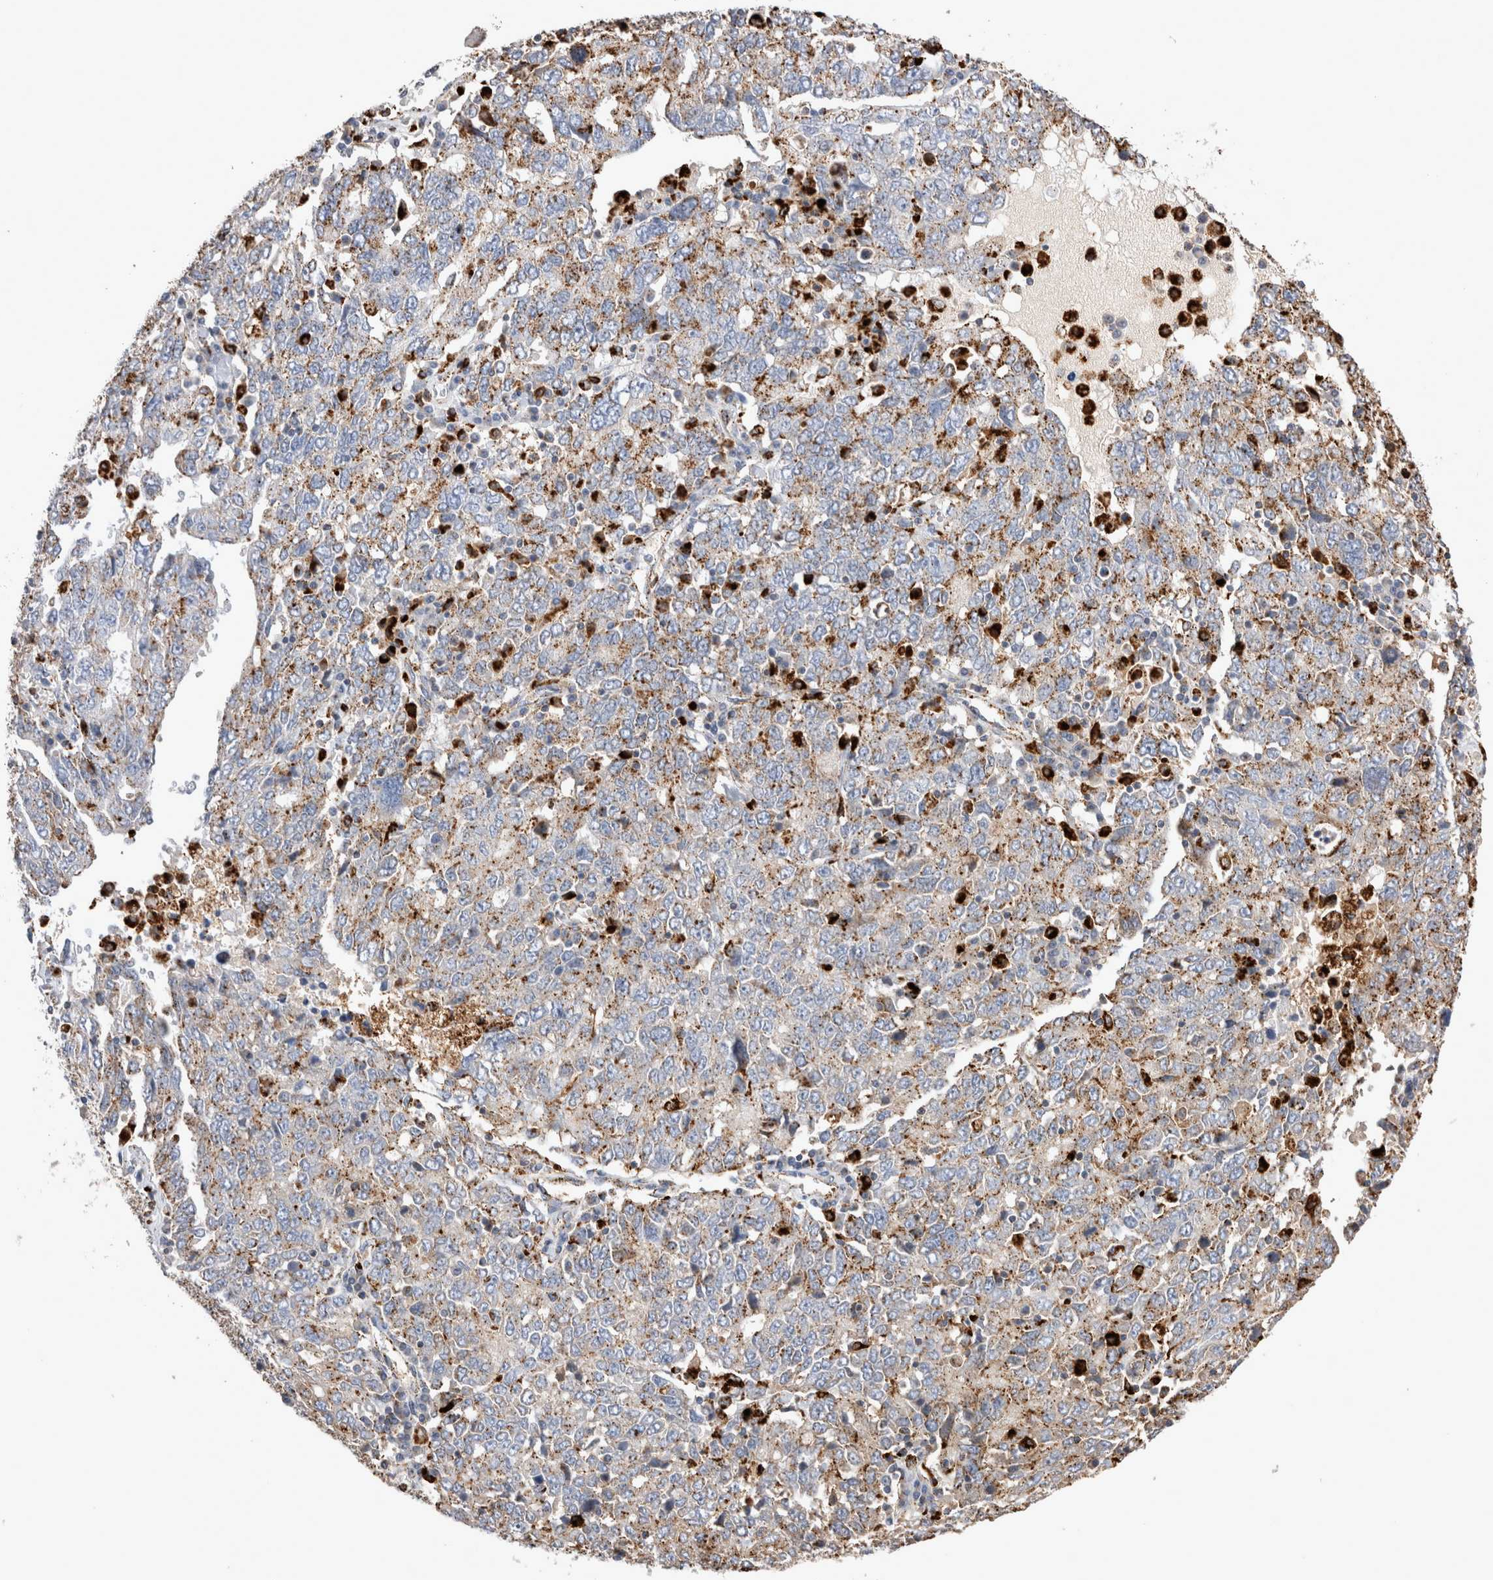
{"staining": {"intensity": "moderate", "quantity": ">75%", "location": "cytoplasmic/membranous"}, "tissue": "ovarian cancer", "cell_type": "Tumor cells", "image_type": "cancer", "snomed": [{"axis": "morphology", "description": "Carcinoma, endometroid"}, {"axis": "topography", "description": "Ovary"}], "caption": "Immunohistochemistry (IHC) staining of ovarian endometroid carcinoma, which exhibits medium levels of moderate cytoplasmic/membranous positivity in about >75% of tumor cells indicating moderate cytoplasmic/membranous protein staining. The staining was performed using DAB (3,3'-diaminobenzidine) (brown) for protein detection and nuclei were counterstained in hematoxylin (blue).", "gene": "CTSA", "patient": {"sex": "female", "age": 62}}